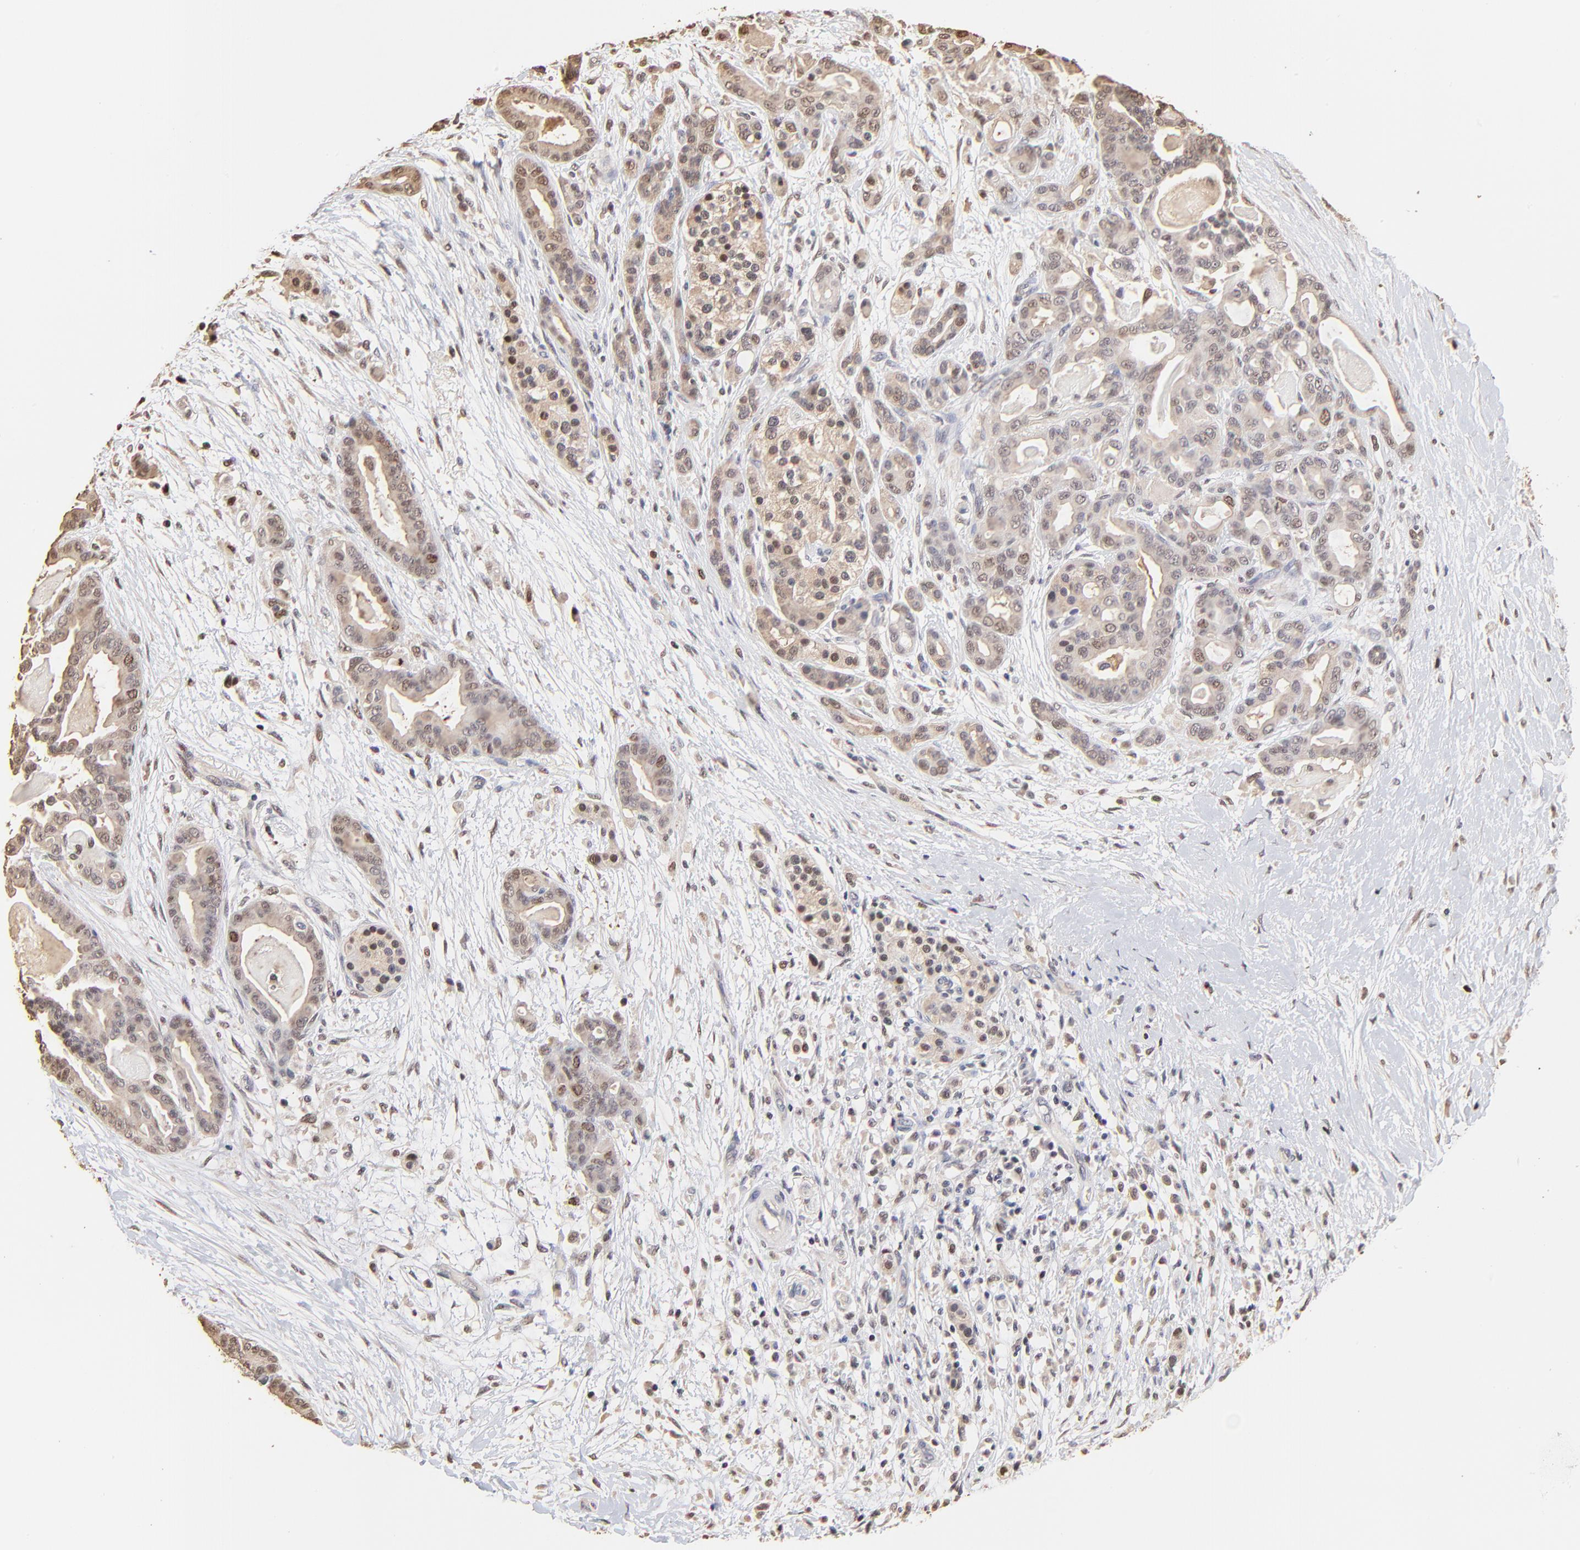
{"staining": {"intensity": "weak", "quantity": "<25%", "location": "cytoplasmic/membranous,nuclear"}, "tissue": "pancreatic cancer", "cell_type": "Tumor cells", "image_type": "cancer", "snomed": [{"axis": "morphology", "description": "Adenocarcinoma, NOS"}, {"axis": "topography", "description": "Pancreas"}], "caption": "Pancreatic cancer (adenocarcinoma) was stained to show a protein in brown. There is no significant staining in tumor cells. (Brightfield microscopy of DAB immunohistochemistry (IHC) at high magnification).", "gene": "BIRC5", "patient": {"sex": "male", "age": 63}}